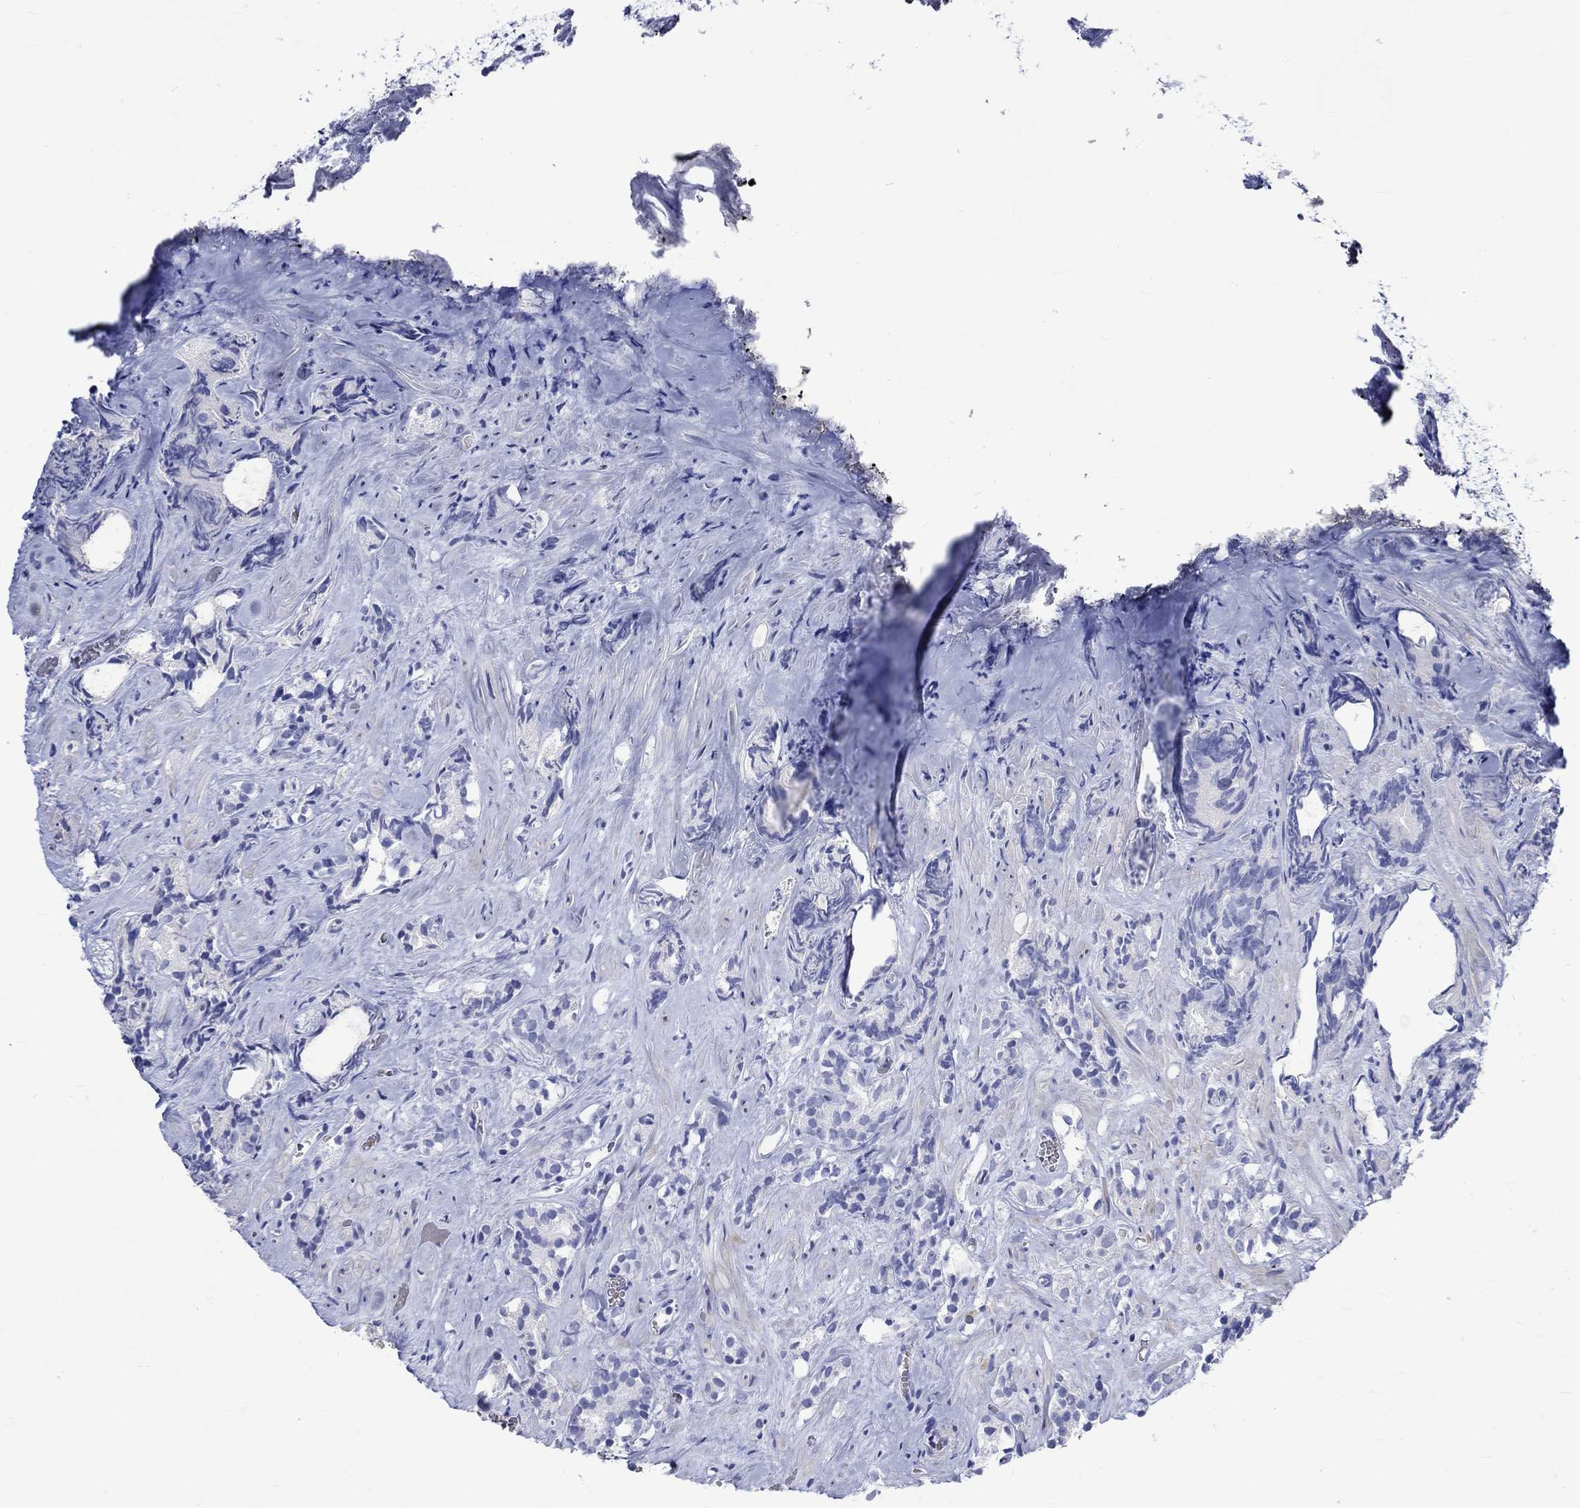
{"staining": {"intensity": "moderate", "quantity": "<25%", "location": "cytoplasmic/membranous"}, "tissue": "prostate cancer", "cell_type": "Tumor cells", "image_type": "cancer", "snomed": [{"axis": "morphology", "description": "Adenocarcinoma, High grade"}, {"axis": "topography", "description": "Prostate"}], "caption": "Immunohistochemical staining of adenocarcinoma (high-grade) (prostate) displays low levels of moderate cytoplasmic/membranous staining in about <25% of tumor cells.", "gene": "NRIP3", "patient": {"sex": "male", "age": 90}}